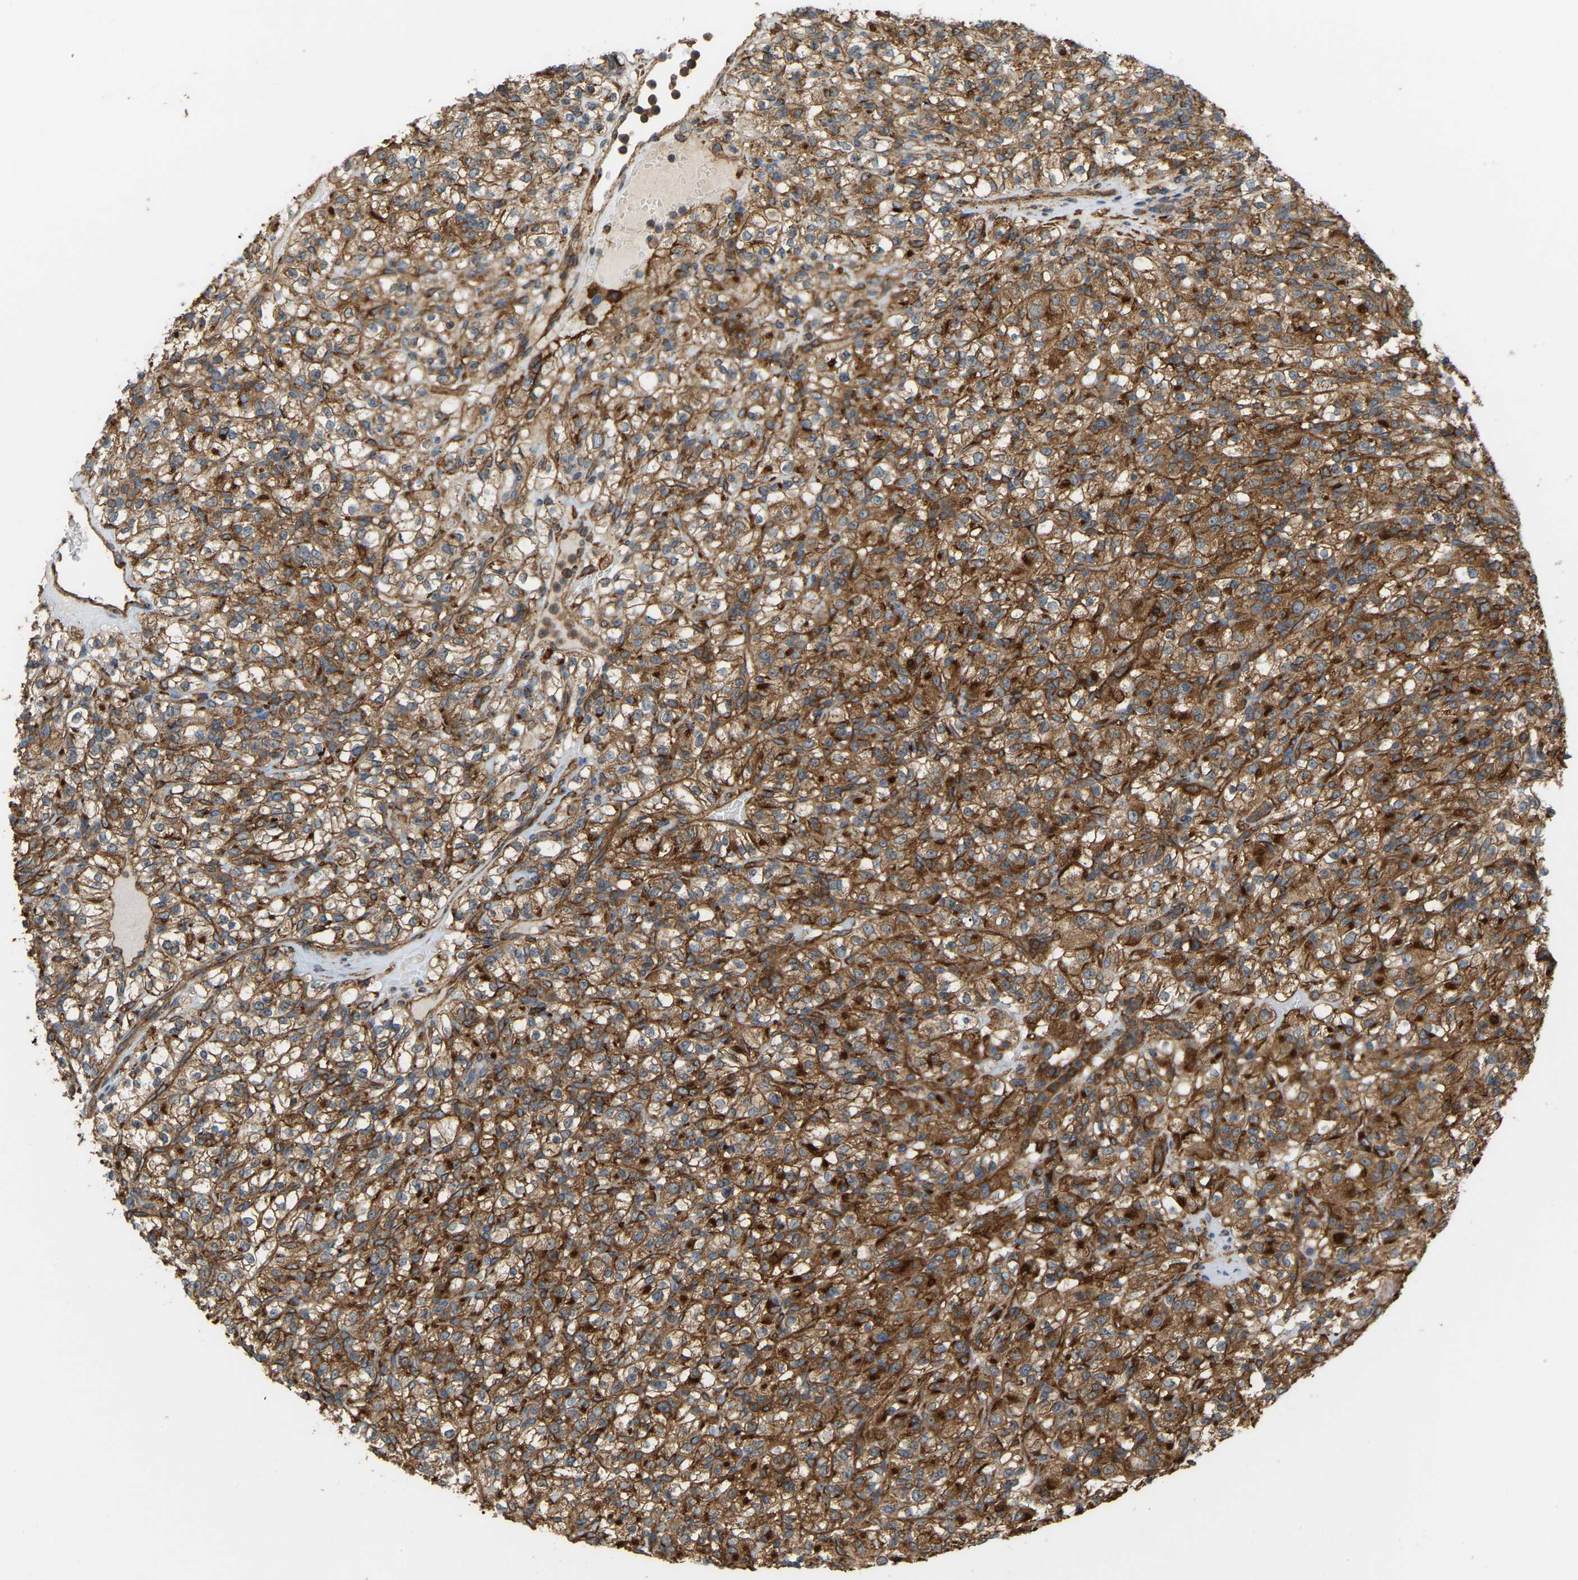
{"staining": {"intensity": "strong", "quantity": ">75%", "location": "cytoplasmic/membranous"}, "tissue": "renal cancer", "cell_type": "Tumor cells", "image_type": "cancer", "snomed": [{"axis": "morphology", "description": "Normal tissue, NOS"}, {"axis": "morphology", "description": "Adenocarcinoma, NOS"}, {"axis": "topography", "description": "Kidney"}], "caption": "IHC photomicrograph of adenocarcinoma (renal) stained for a protein (brown), which shows high levels of strong cytoplasmic/membranous expression in approximately >75% of tumor cells.", "gene": "PICALM", "patient": {"sex": "female", "age": 72}}